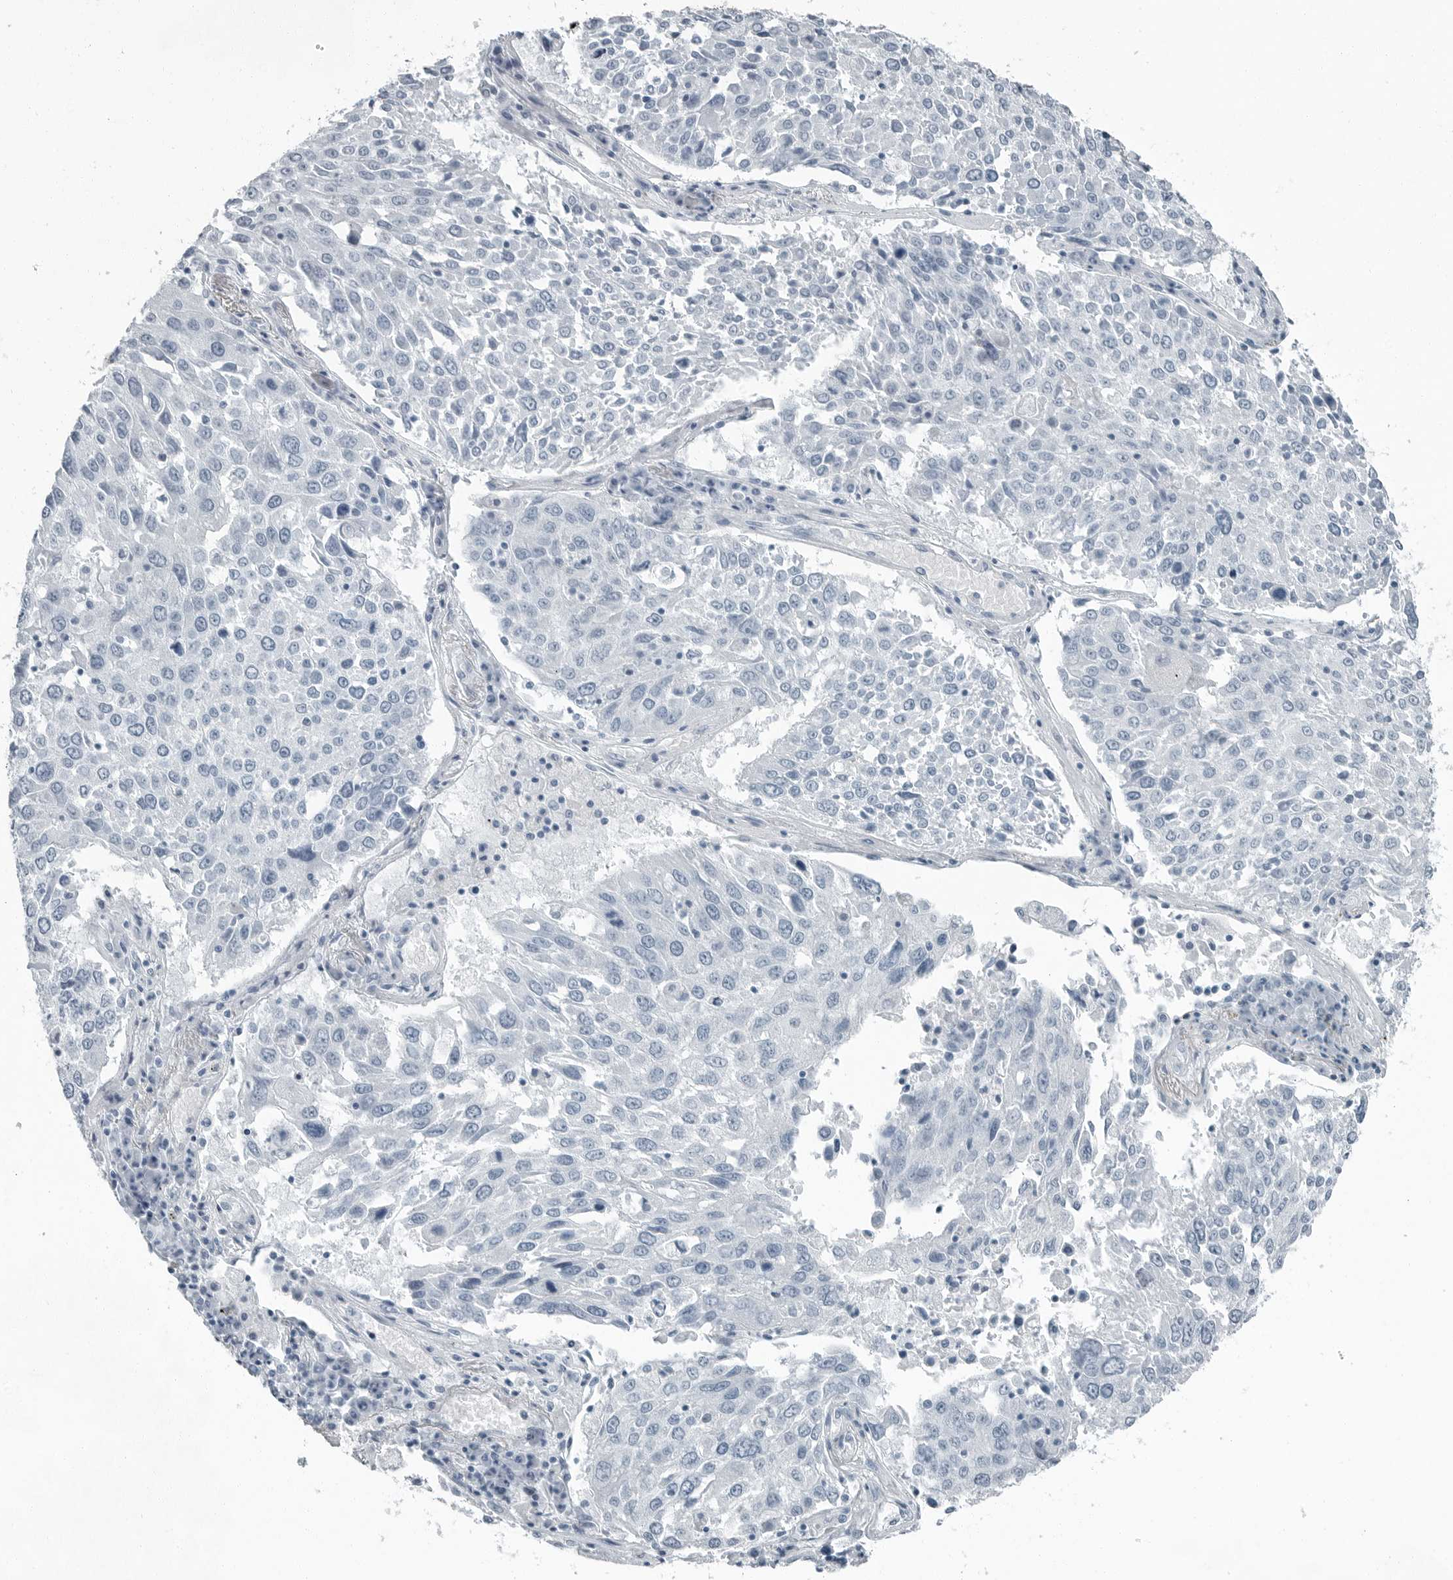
{"staining": {"intensity": "negative", "quantity": "none", "location": "none"}, "tissue": "lung cancer", "cell_type": "Tumor cells", "image_type": "cancer", "snomed": [{"axis": "morphology", "description": "Squamous cell carcinoma, NOS"}, {"axis": "topography", "description": "Lung"}], "caption": "A micrograph of human lung squamous cell carcinoma is negative for staining in tumor cells. (DAB (3,3'-diaminobenzidine) immunohistochemistry visualized using brightfield microscopy, high magnification).", "gene": "FABP6", "patient": {"sex": "male", "age": 65}}